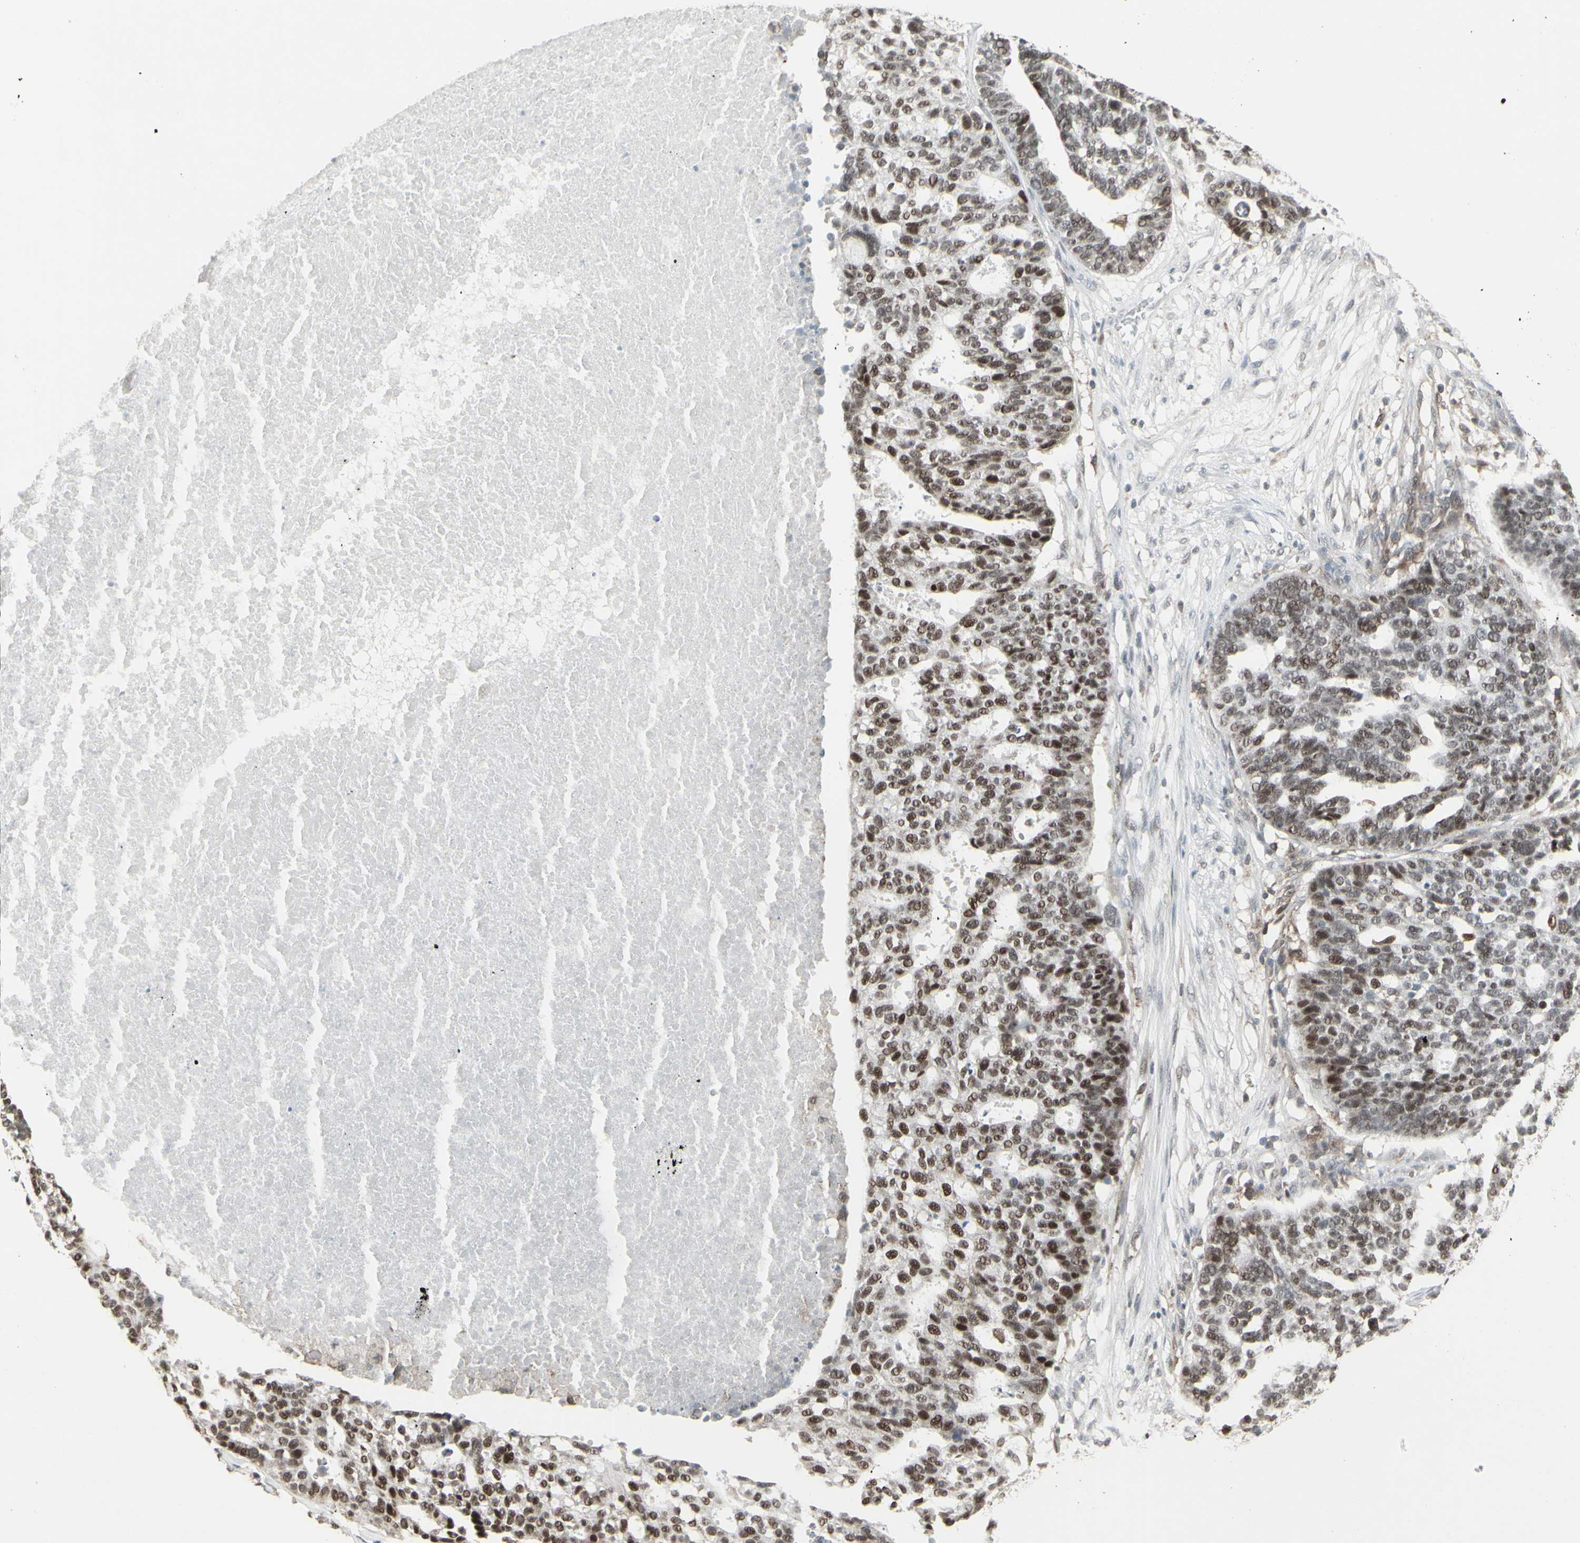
{"staining": {"intensity": "moderate", "quantity": ">75%", "location": "nuclear"}, "tissue": "ovarian cancer", "cell_type": "Tumor cells", "image_type": "cancer", "snomed": [{"axis": "morphology", "description": "Cystadenocarcinoma, serous, NOS"}, {"axis": "topography", "description": "Ovary"}], "caption": "DAB (3,3'-diaminobenzidine) immunohistochemical staining of serous cystadenocarcinoma (ovarian) exhibits moderate nuclear protein expression in about >75% of tumor cells. (Stains: DAB in brown, nuclei in blue, Microscopy: brightfield microscopy at high magnification).", "gene": "SAMSN1", "patient": {"sex": "female", "age": 59}}